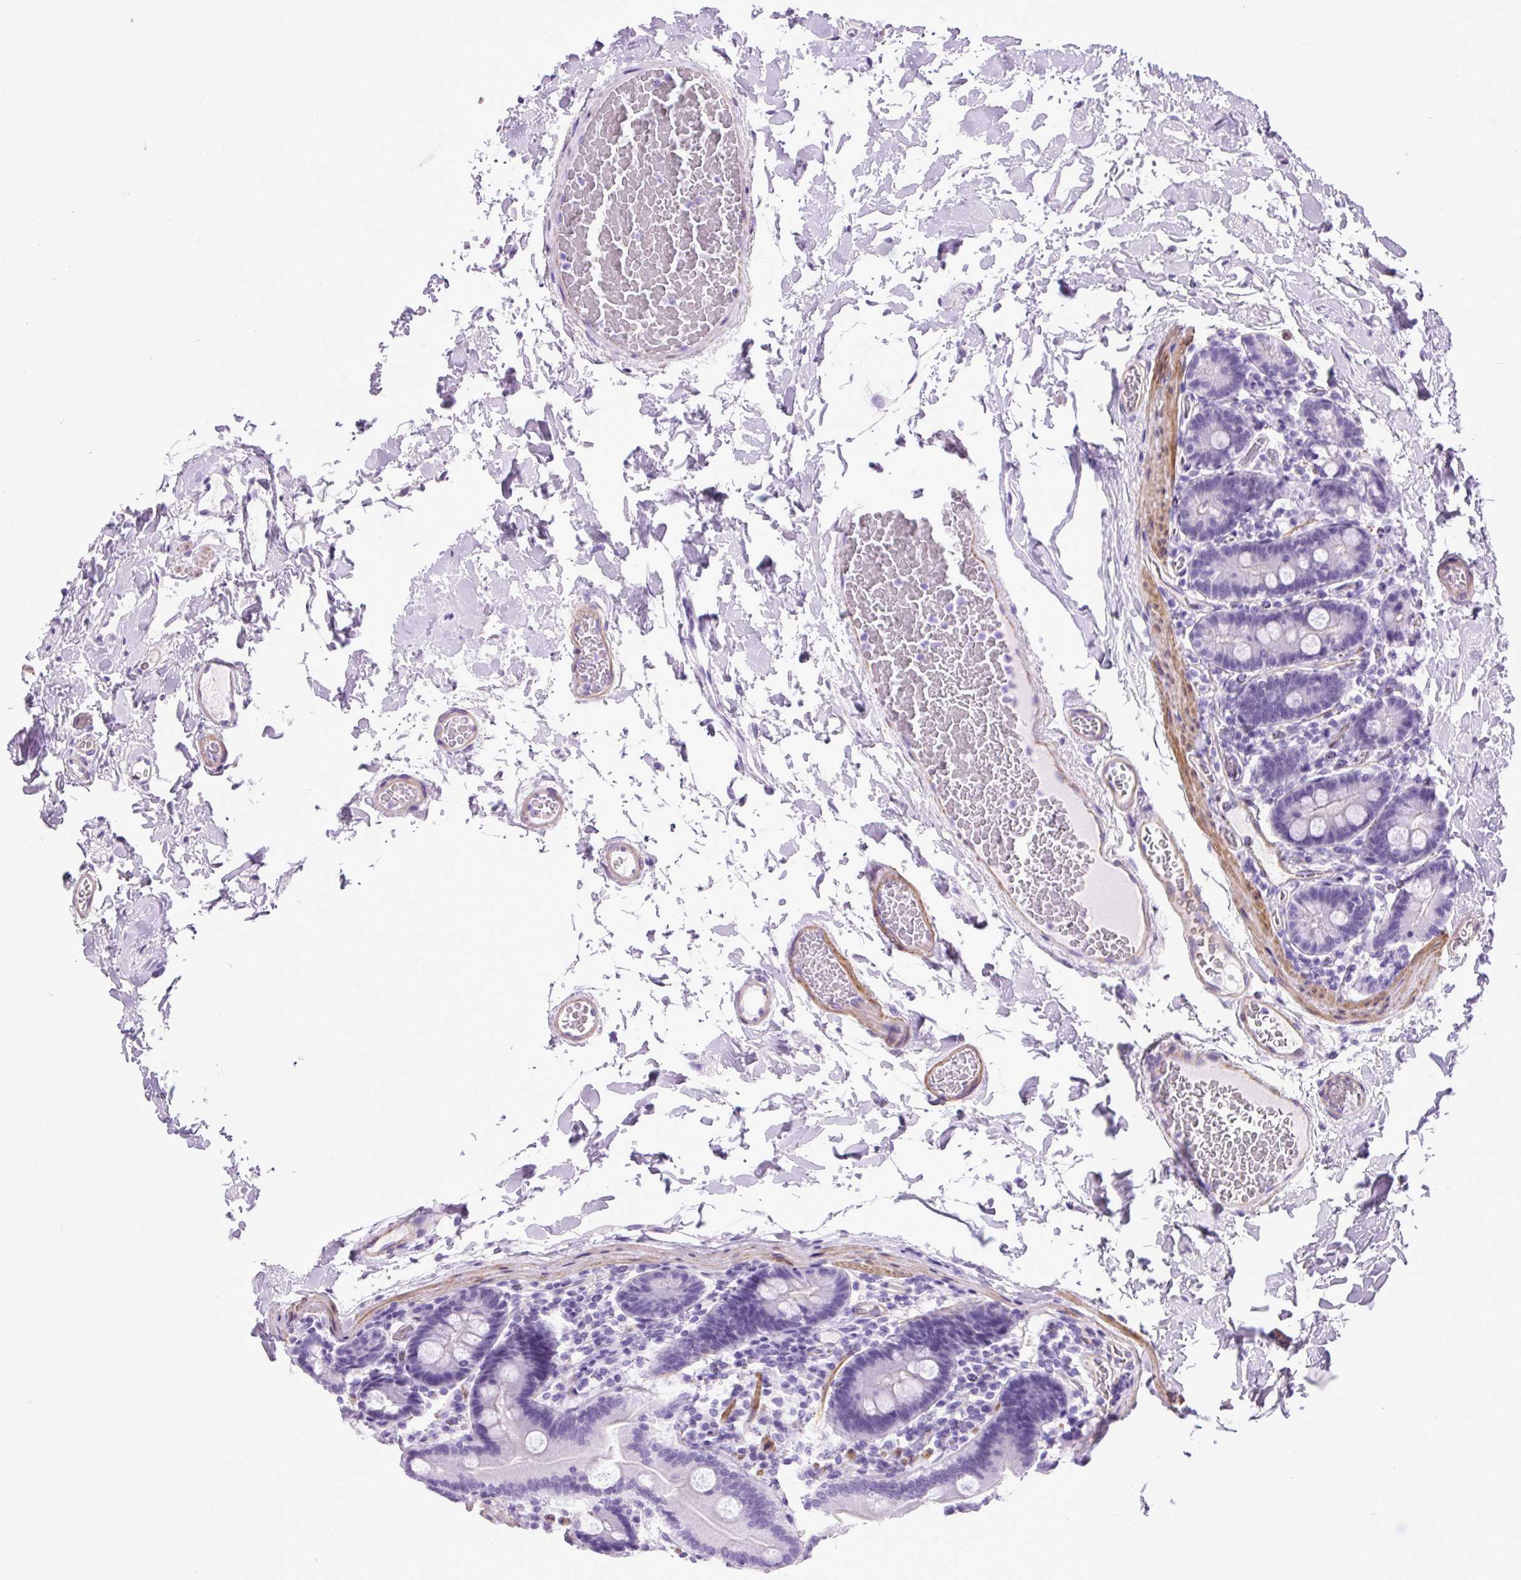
{"staining": {"intensity": "negative", "quantity": "none", "location": "none"}, "tissue": "duodenum", "cell_type": "Glandular cells", "image_type": "normal", "snomed": [{"axis": "morphology", "description": "Normal tissue, NOS"}, {"axis": "topography", "description": "Duodenum"}], "caption": "This is an immunohistochemistry (IHC) histopathology image of unremarkable human duodenum. There is no expression in glandular cells.", "gene": "DPP6", "patient": {"sex": "male", "age": 55}}